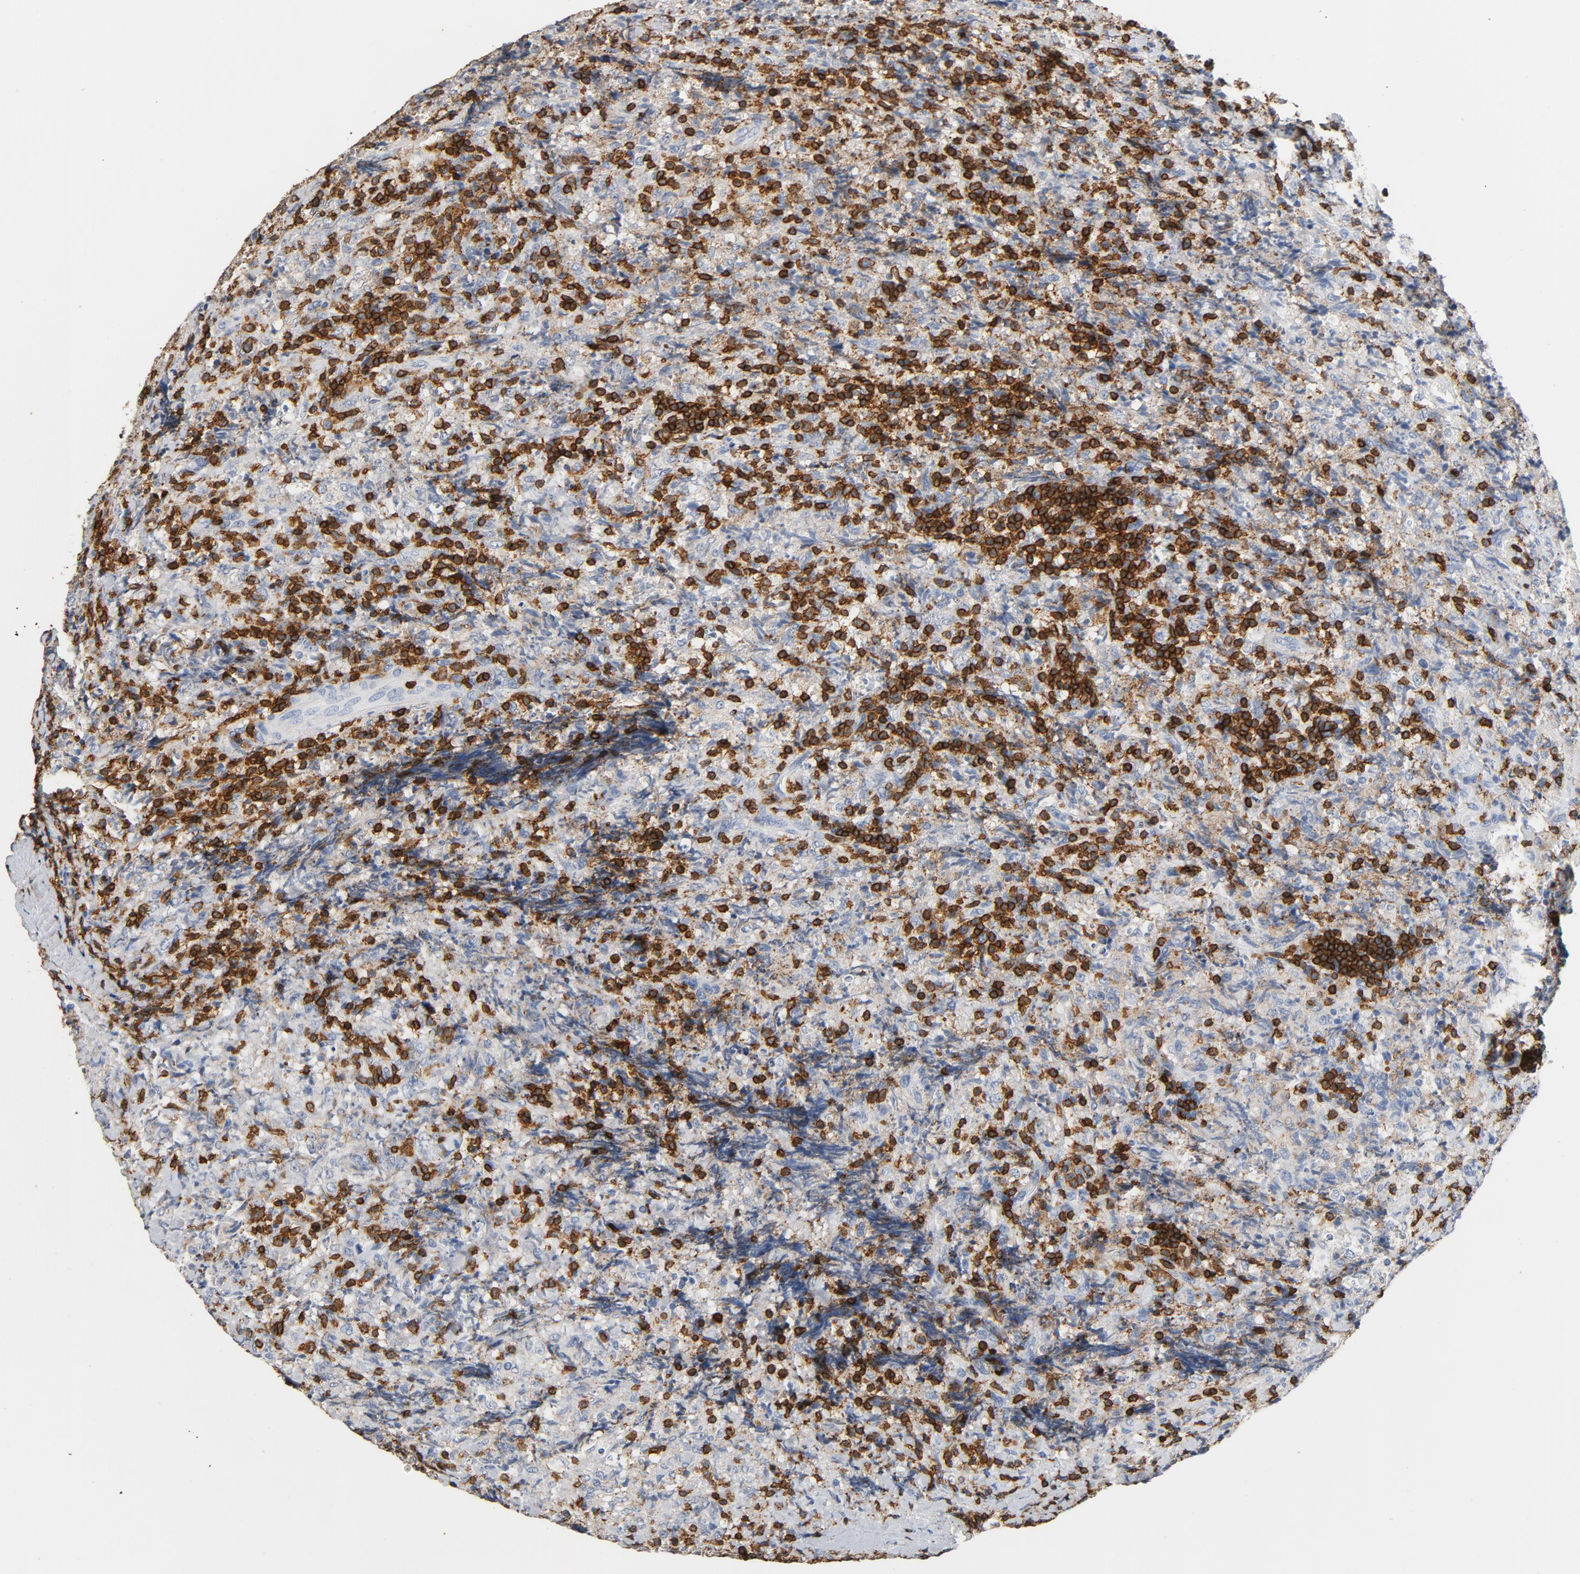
{"staining": {"intensity": "strong", "quantity": "25%-75%", "location": "cytoplasmic/membranous"}, "tissue": "lymphoma", "cell_type": "Tumor cells", "image_type": "cancer", "snomed": [{"axis": "morphology", "description": "Malignant lymphoma, non-Hodgkin's type, High grade"}, {"axis": "topography", "description": "Tonsil"}], "caption": "A brown stain shows strong cytoplasmic/membranous staining of a protein in high-grade malignant lymphoma, non-Hodgkin's type tumor cells.", "gene": "CD247", "patient": {"sex": "female", "age": 36}}